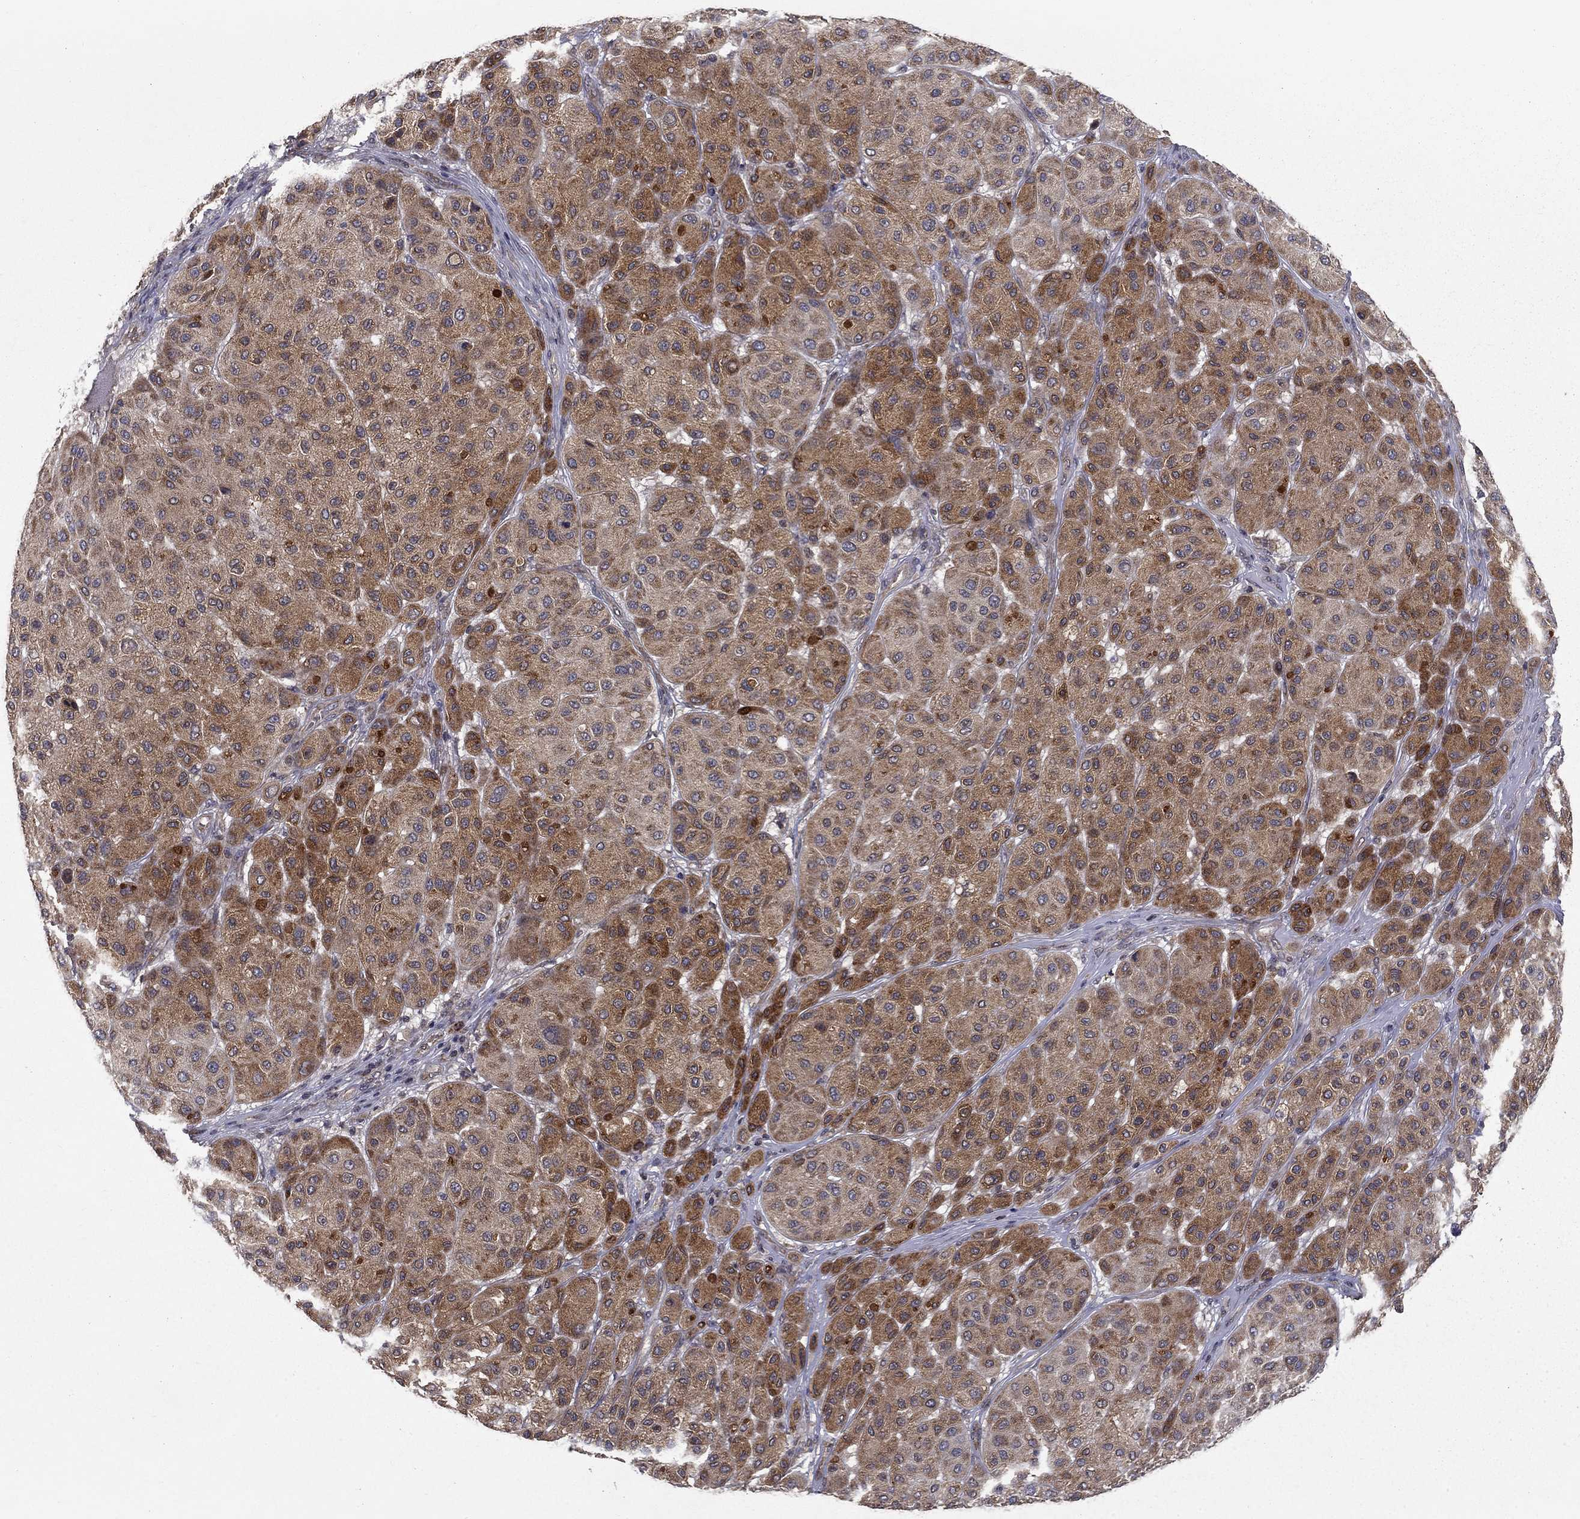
{"staining": {"intensity": "strong", "quantity": "25%-75%", "location": "cytoplasmic/membranous"}, "tissue": "melanoma", "cell_type": "Tumor cells", "image_type": "cancer", "snomed": [{"axis": "morphology", "description": "Malignant melanoma, Metastatic site"}, {"axis": "topography", "description": "Smooth muscle"}], "caption": "This is an image of immunohistochemistry (IHC) staining of malignant melanoma (metastatic site), which shows strong staining in the cytoplasmic/membranous of tumor cells.", "gene": "SLC2A13", "patient": {"sex": "male", "age": 41}}